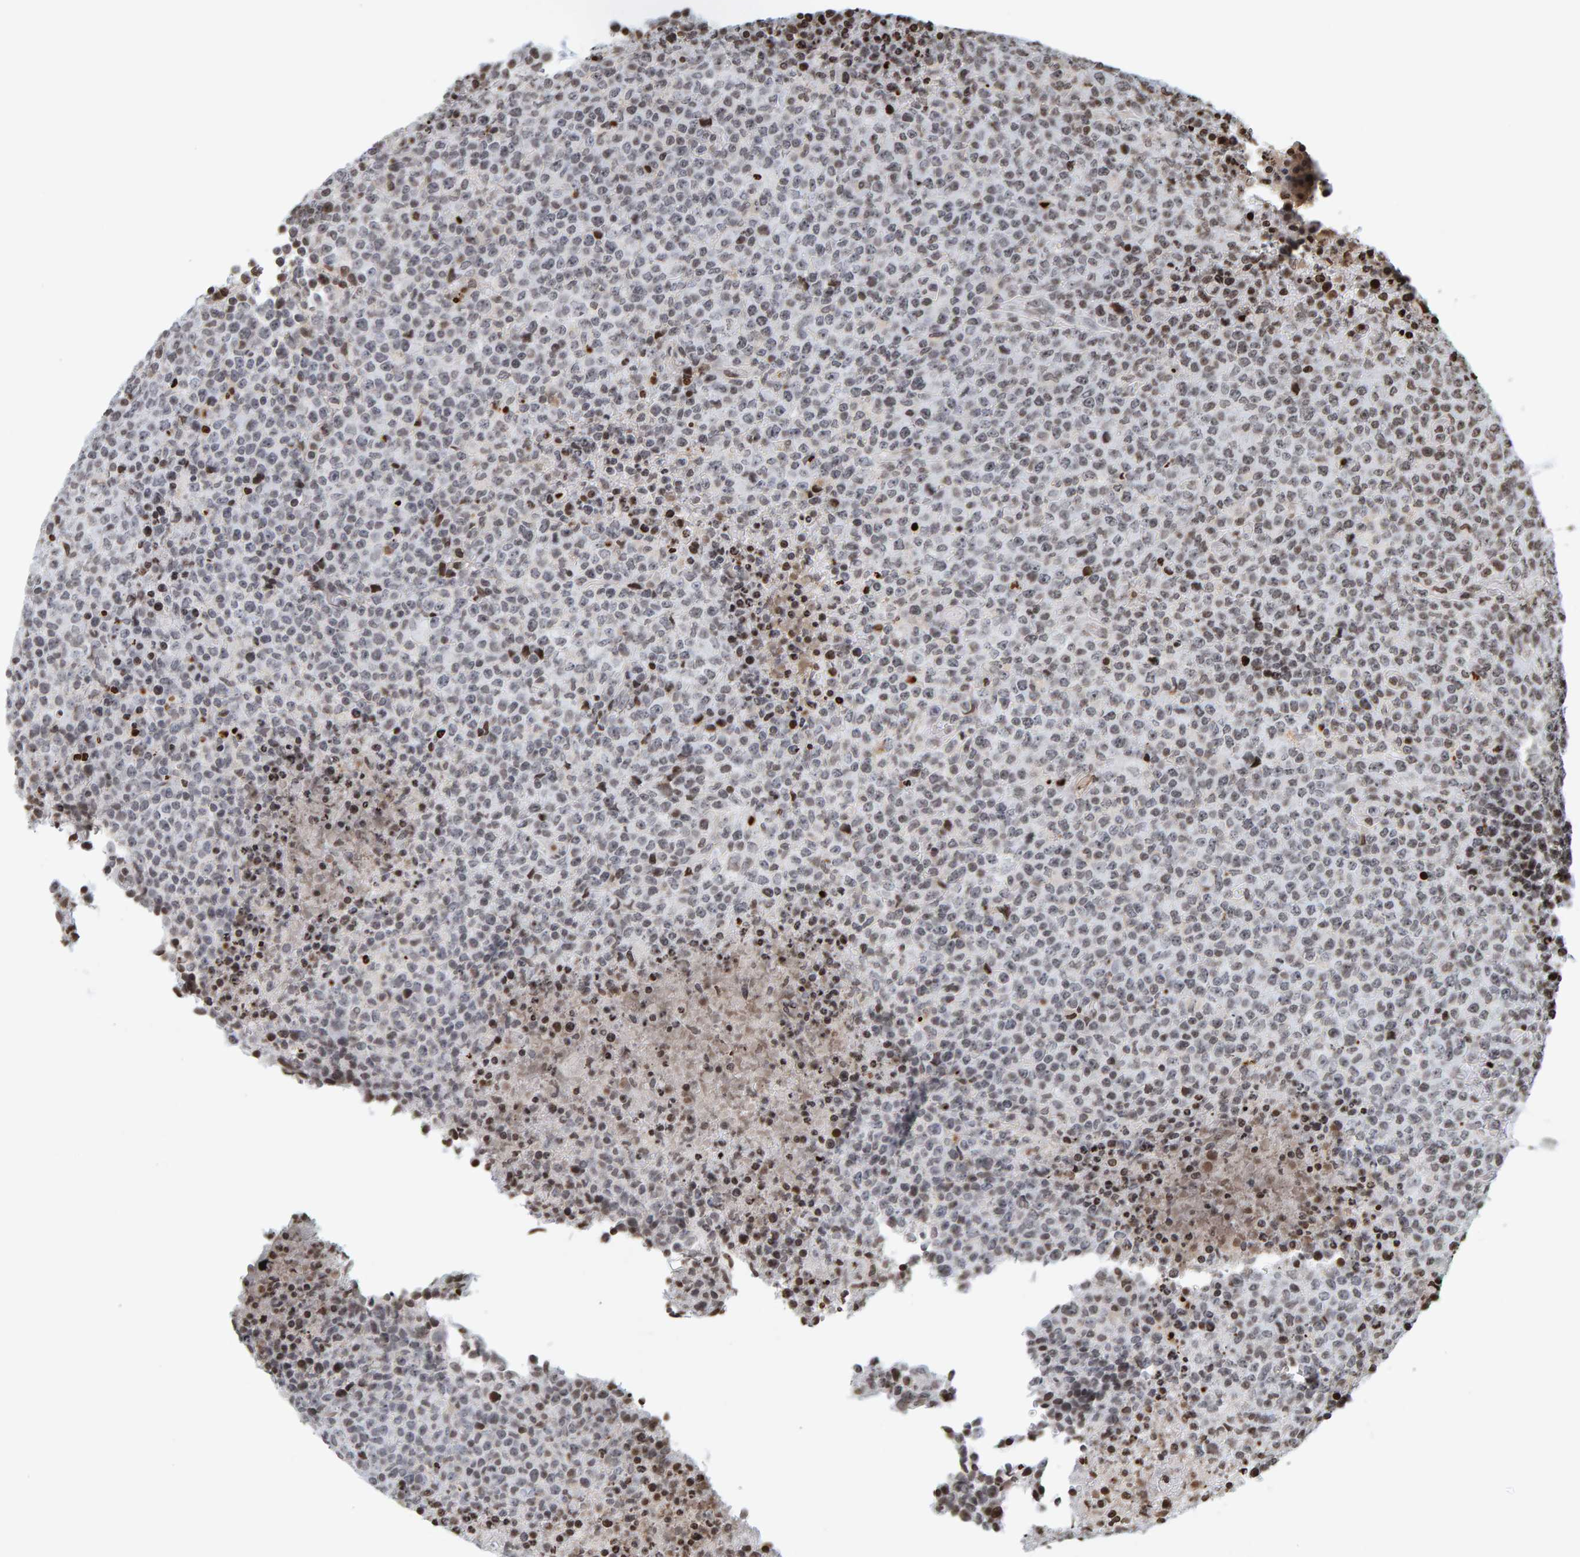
{"staining": {"intensity": "moderate", "quantity": "<25%", "location": "nuclear"}, "tissue": "lymphoma", "cell_type": "Tumor cells", "image_type": "cancer", "snomed": [{"axis": "morphology", "description": "Malignant lymphoma, non-Hodgkin's type, High grade"}, {"axis": "topography", "description": "Lymph node"}], "caption": "IHC staining of lymphoma, which reveals low levels of moderate nuclear positivity in about <25% of tumor cells indicating moderate nuclear protein positivity. The staining was performed using DAB (3,3'-diaminobenzidine) (brown) for protein detection and nuclei were counterstained in hematoxylin (blue).", "gene": "BRF2", "patient": {"sex": "male", "age": 13}}